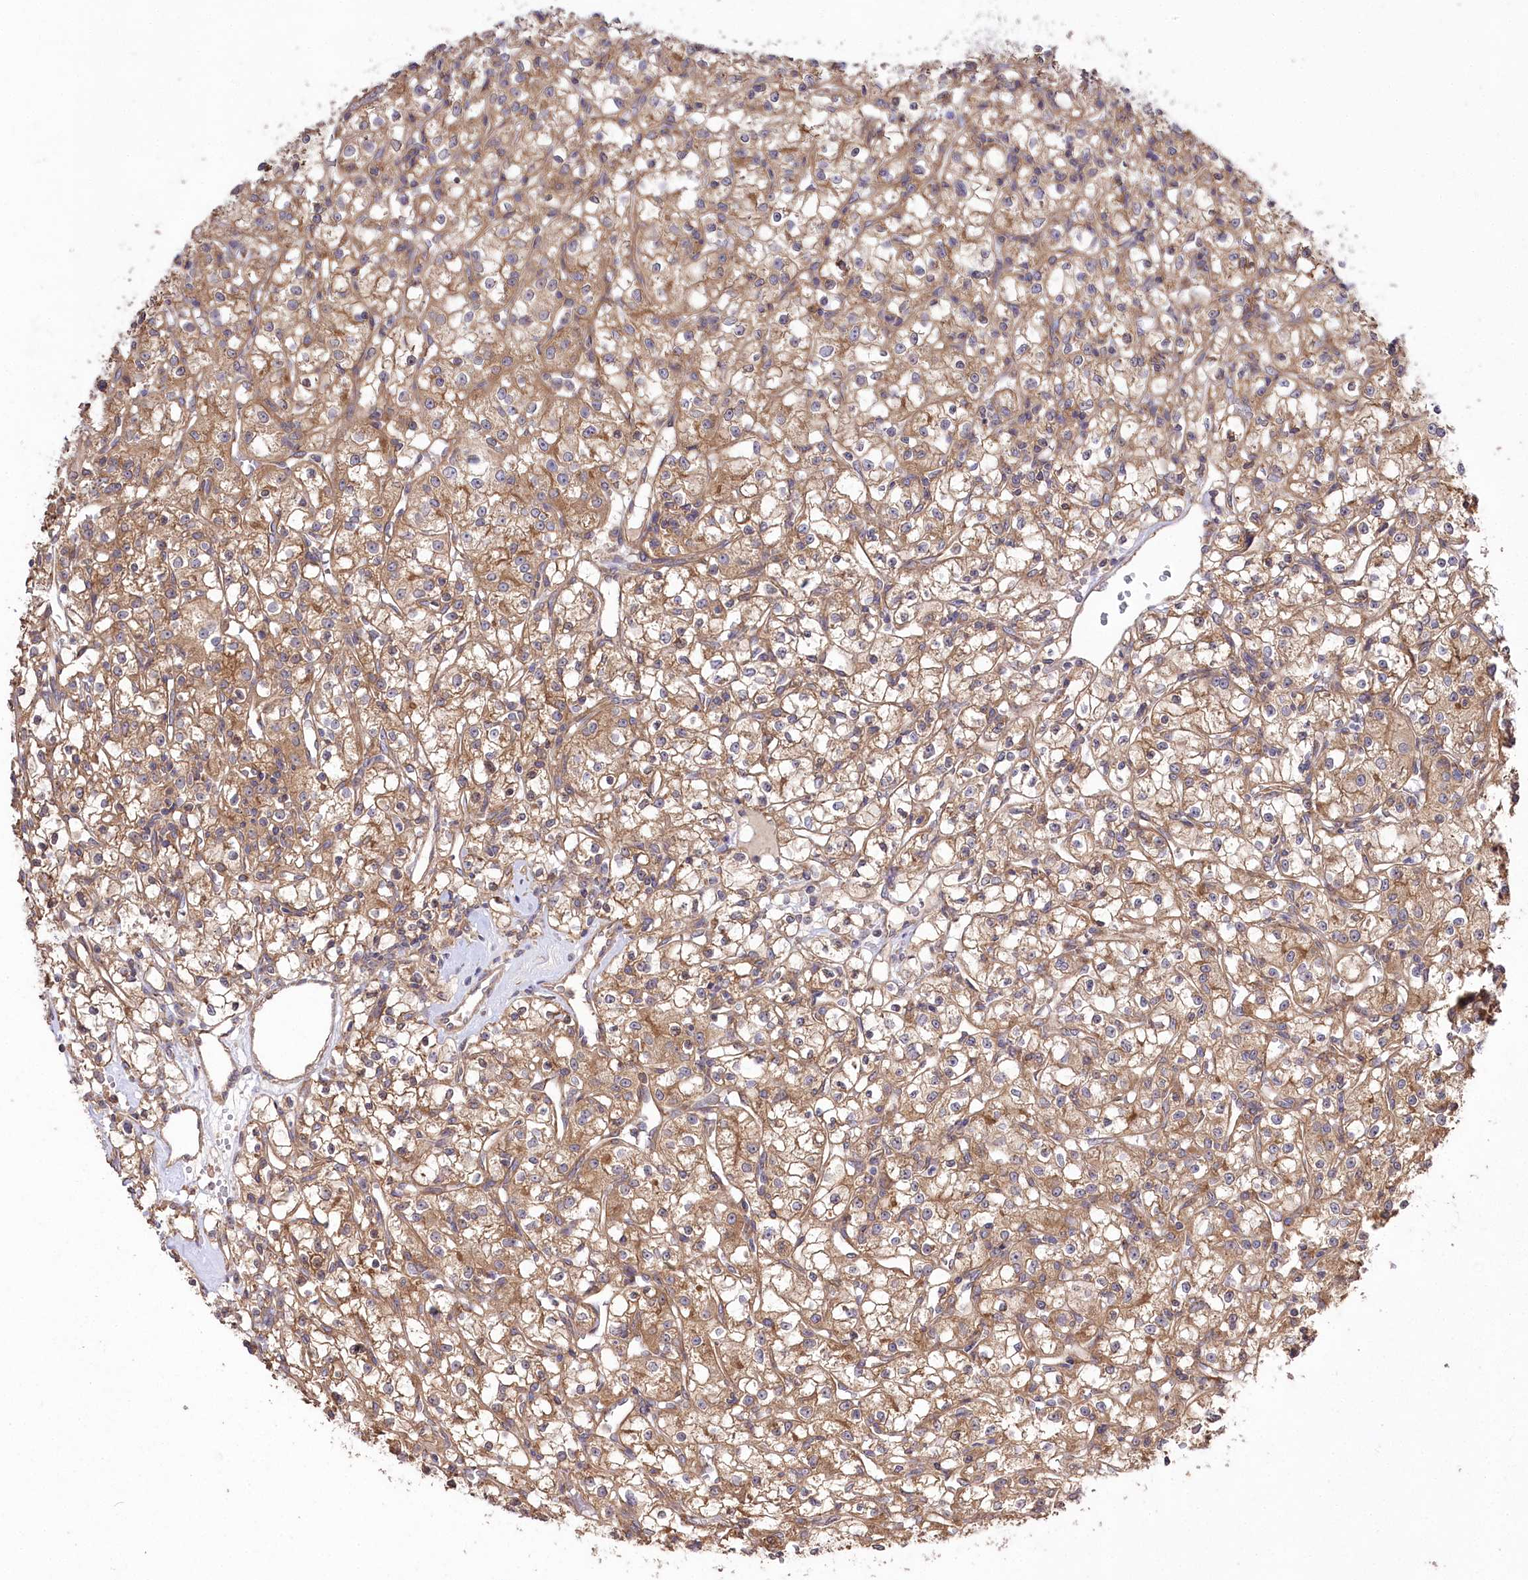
{"staining": {"intensity": "moderate", "quantity": ">75%", "location": "cytoplasmic/membranous"}, "tissue": "renal cancer", "cell_type": "Tumor cells", "image_type": "cancer", "snomed": [{"axis": "morphology", "description": "Adenocarcinoma, NOS"}, {"axis": "topography", "description": "Kidney"}], "caption": "A brown stain labels moderate cytoplasmic/membranous positivity of a protein in human renal cancer (adenocarcinoma) tumor cells.", "gene": "PRSS53", "patient": {"sex": "female", "age": 59}}